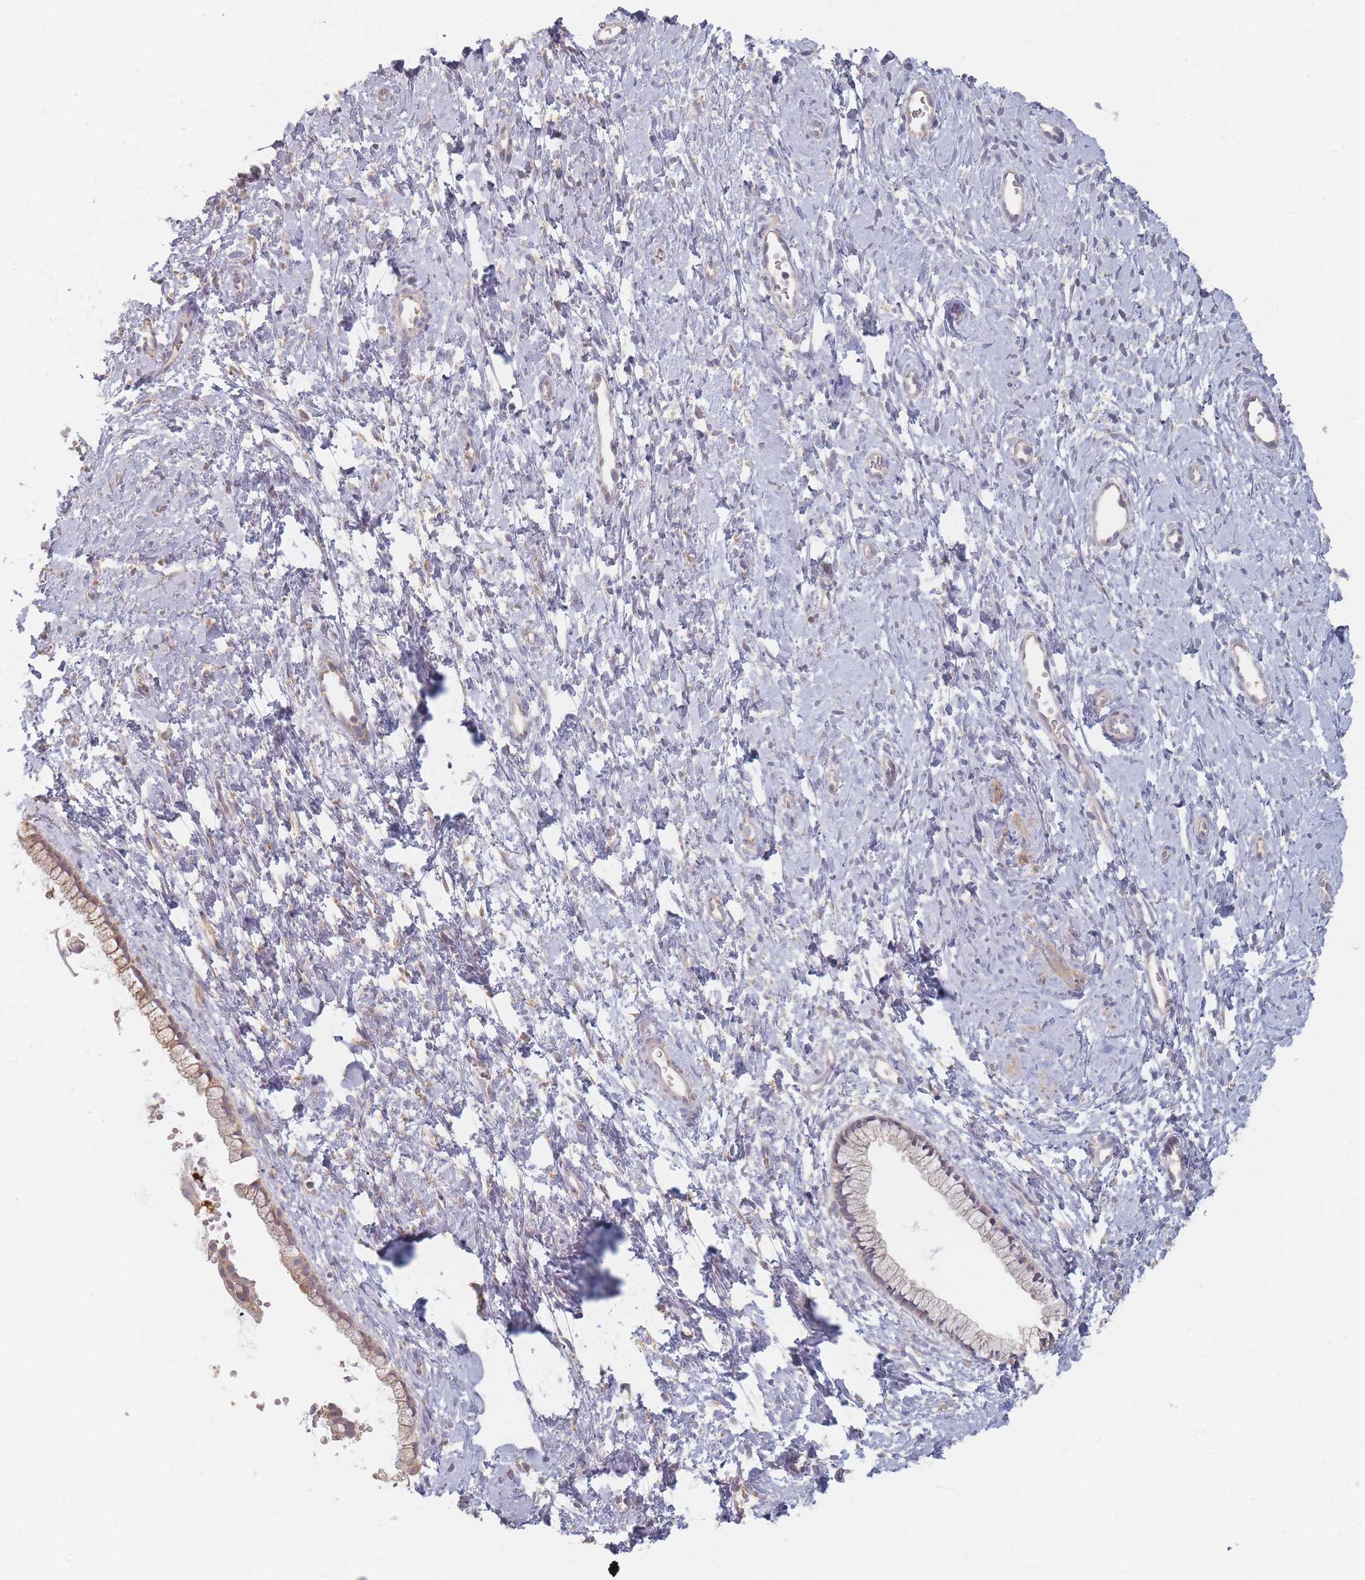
{"staining": {"intensity": "weak", "quantity": "25%-75%", "location": "cytoplasmic/membranous"}, "tissue": "cervix", "cell_type": "Glandular cells", "image_type": "normal", "snomed": [{"axis": "morphology", "description": "Normal tissue, NOS"}, {"axis": "topography", "description": "Cervix"}], "caption": "Human cervix stained with a brown dye reveals weak cytoplasmic/membranous positive expression in approximately 25%-75% of glandular cells.", "gene": "SLC35F3", "patient": {"sex": "female", "age": 57}}